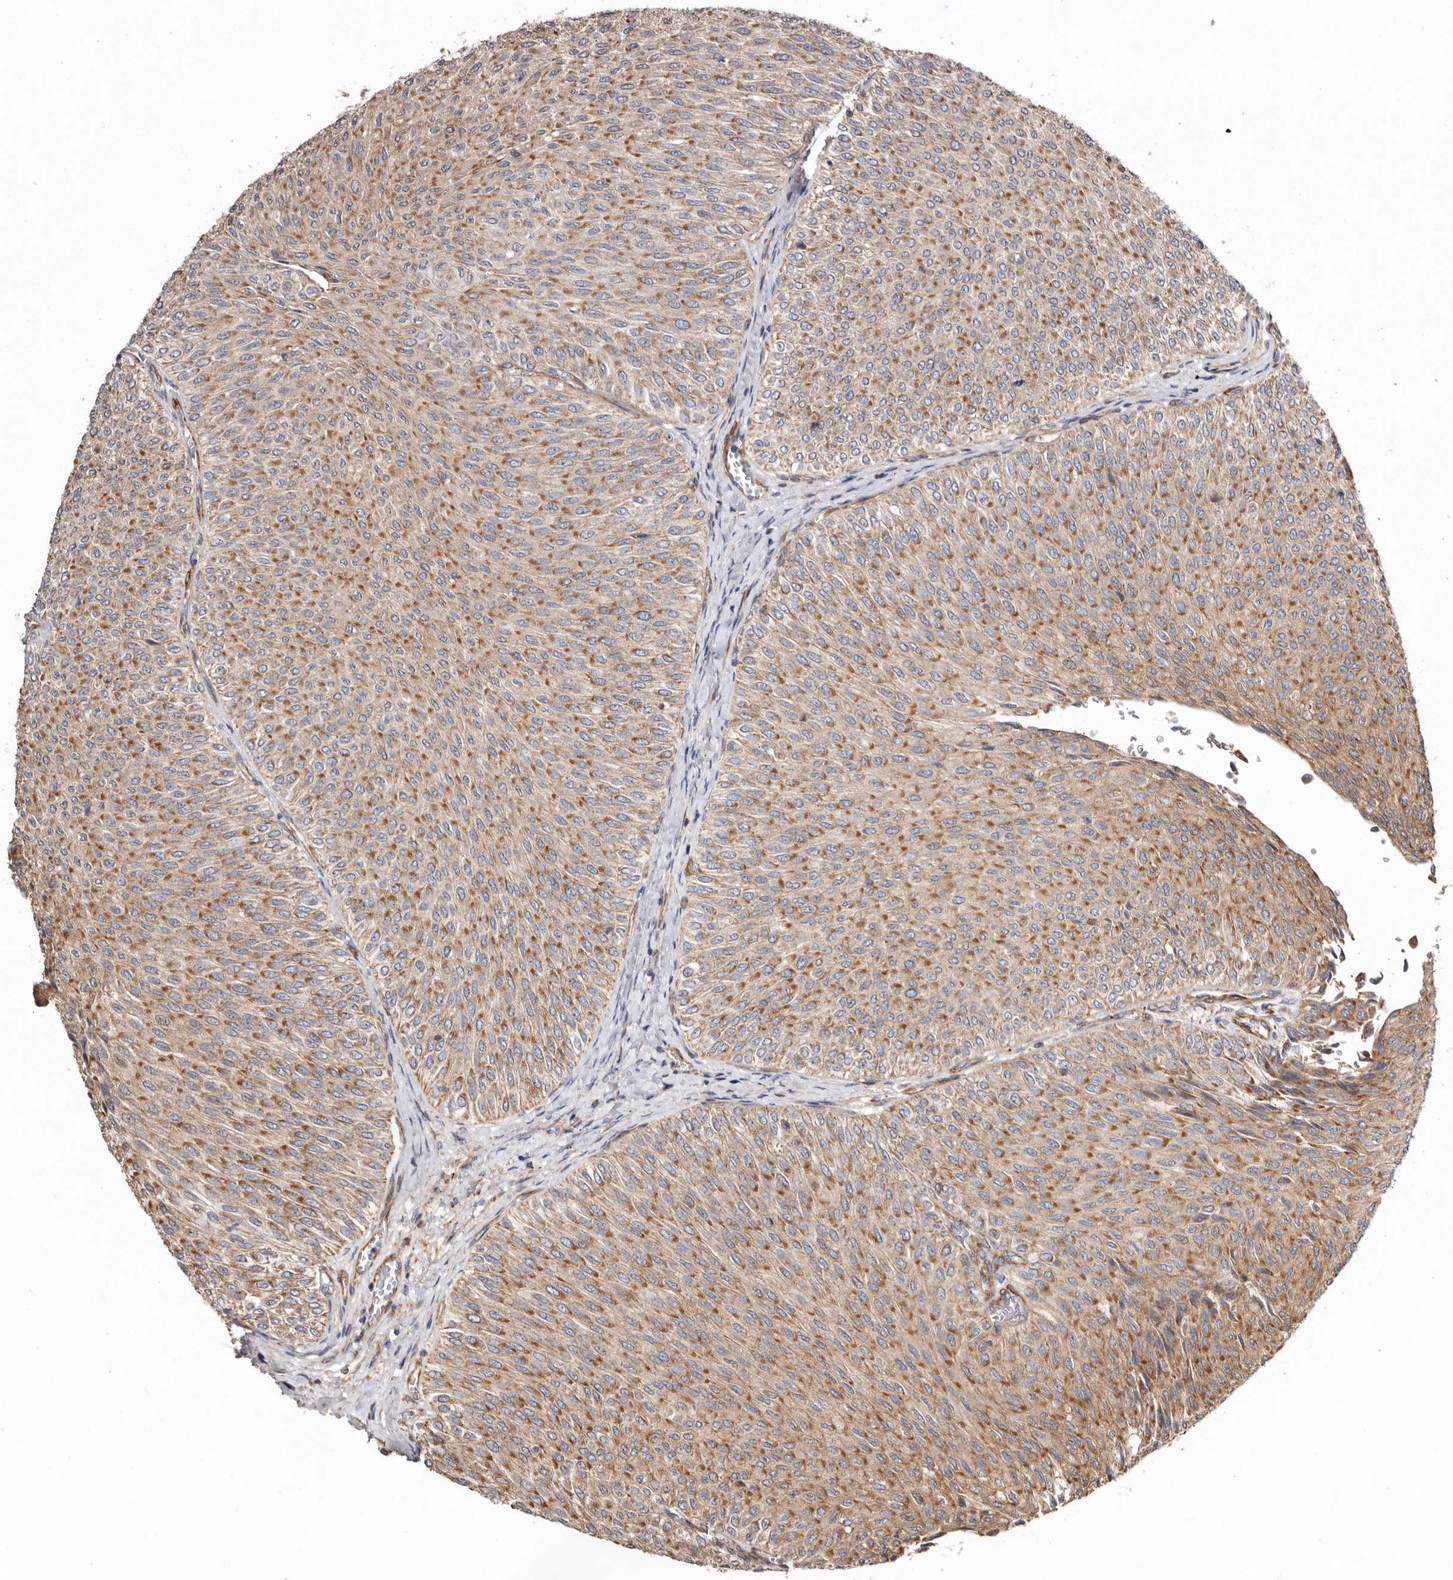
{"staining": {"intensity": "moderate", "quantity": ">75%", "location": "cytoplasmic/membranous"}, "tissue": "urothelial cancer", "cell_type": "Tumor cells", "image_type": "cancer", "snomed": [{"axis": "morphology", "description": "Urothelial carcinoma, Low grade"}, {"axis": "topography", "description": "Urinary bladder"}], "caption": "IHC (DAB (3,3'-diaminobenzidine)) staining of urothelial carcinoma (low-grade) exhibits moderate cytoplasmic/membranous protein positivity in about >75% of tumor cells.", "gene": "PROKR1", "patient": {"sex": "male", "age": 78}}